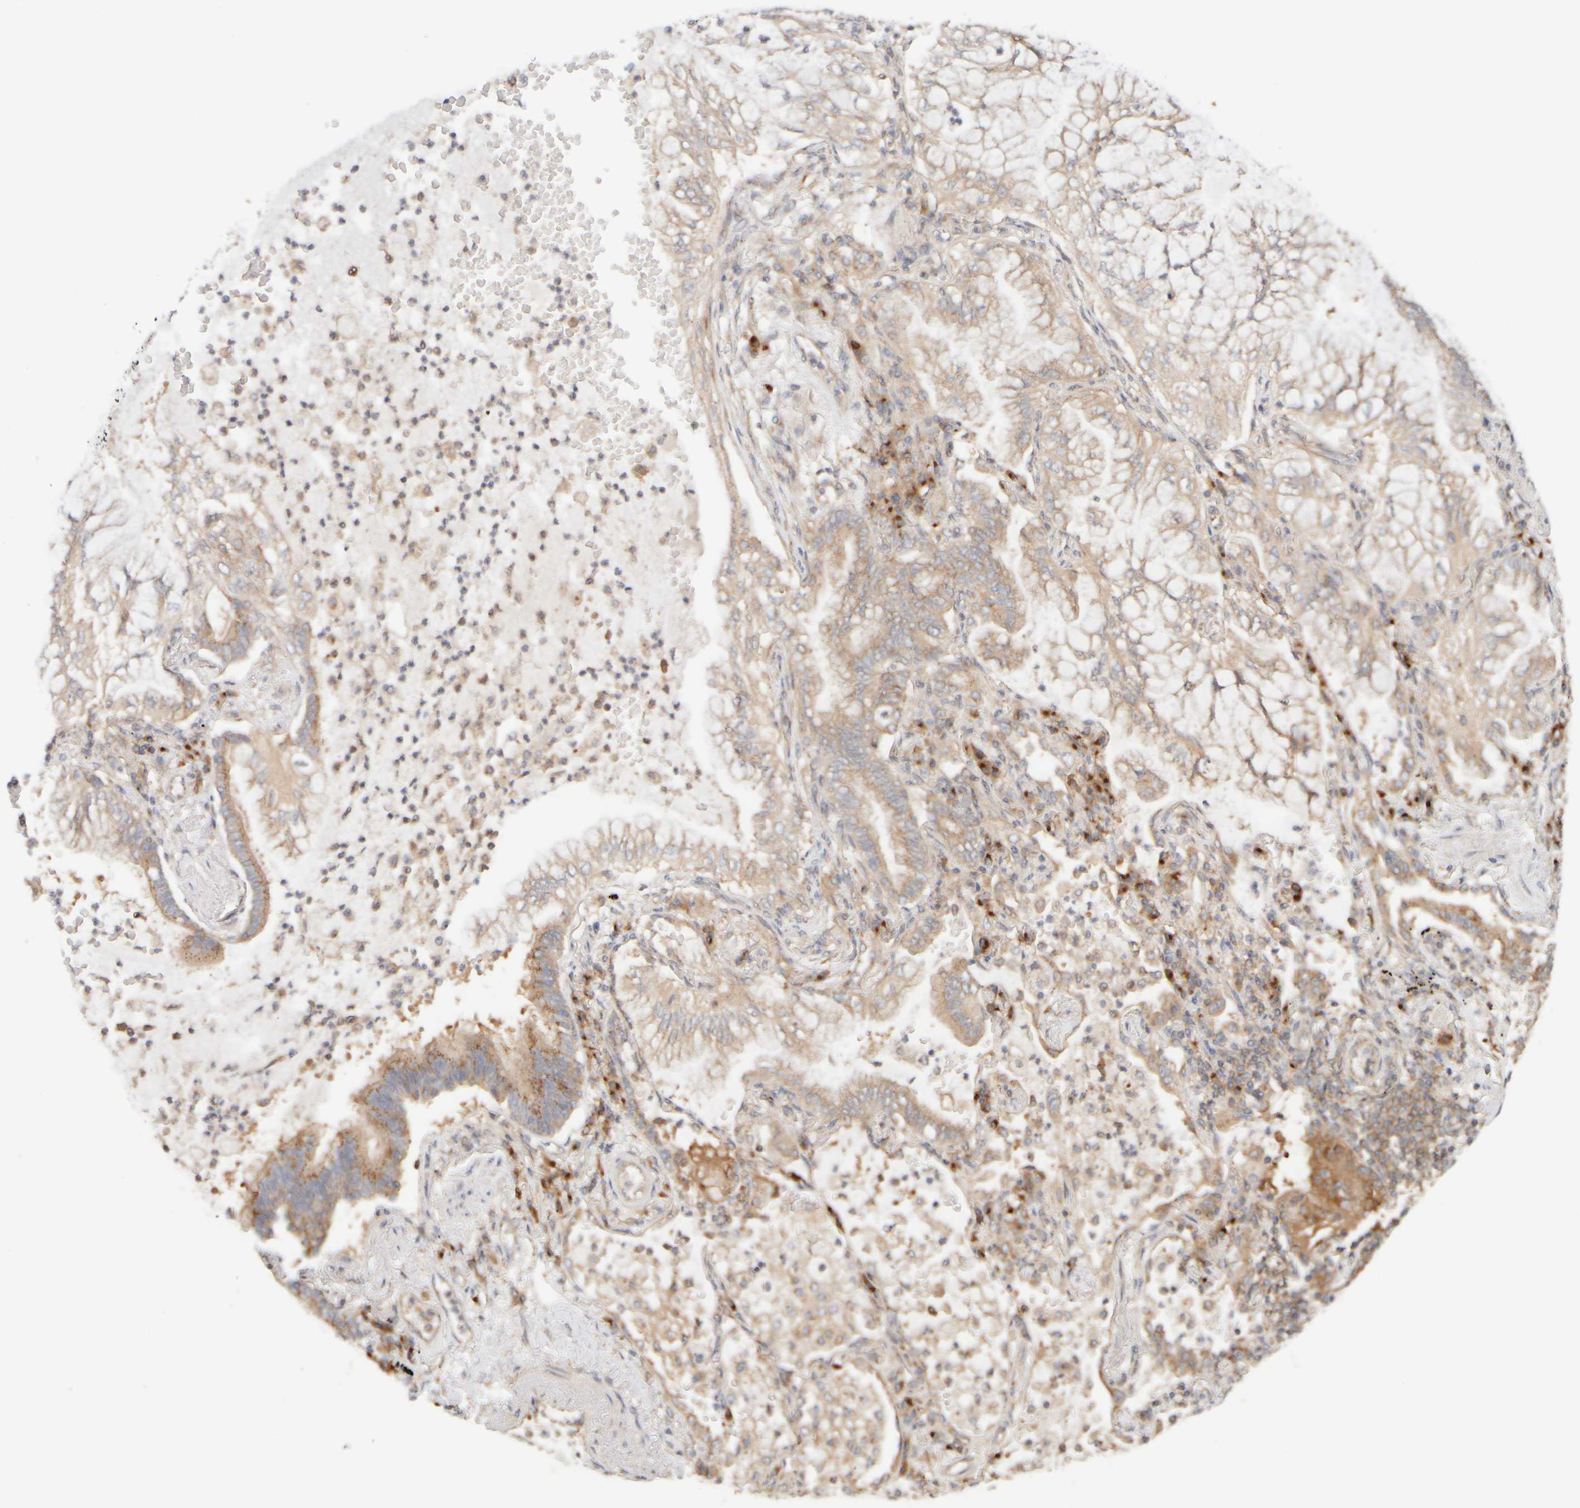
{"staining": {"intensity": "weak", "quantity": ">75%", "location": "cytoplasmic/membranous"}, "tissue": "lung cancer", "cell_type": "Tumor cells", "image_type": "cancer", "snomed": [{"axis": "morphology", "description": "Adenocarcinoma, NOS"}, {"axis": "topography", "description": "Lung"}], "caption": "A histopathology image of human lung adenocarcinoma stained for a protein demonstrates weak cytoplasmic/membranous brown staining in tumor cells. (DAB (3,3'-diaminobenzidine) IHC with brightfield microscopy, high magnification).", "gene": "RABEP1", "patient": {"sex": "female", "age": 70}}